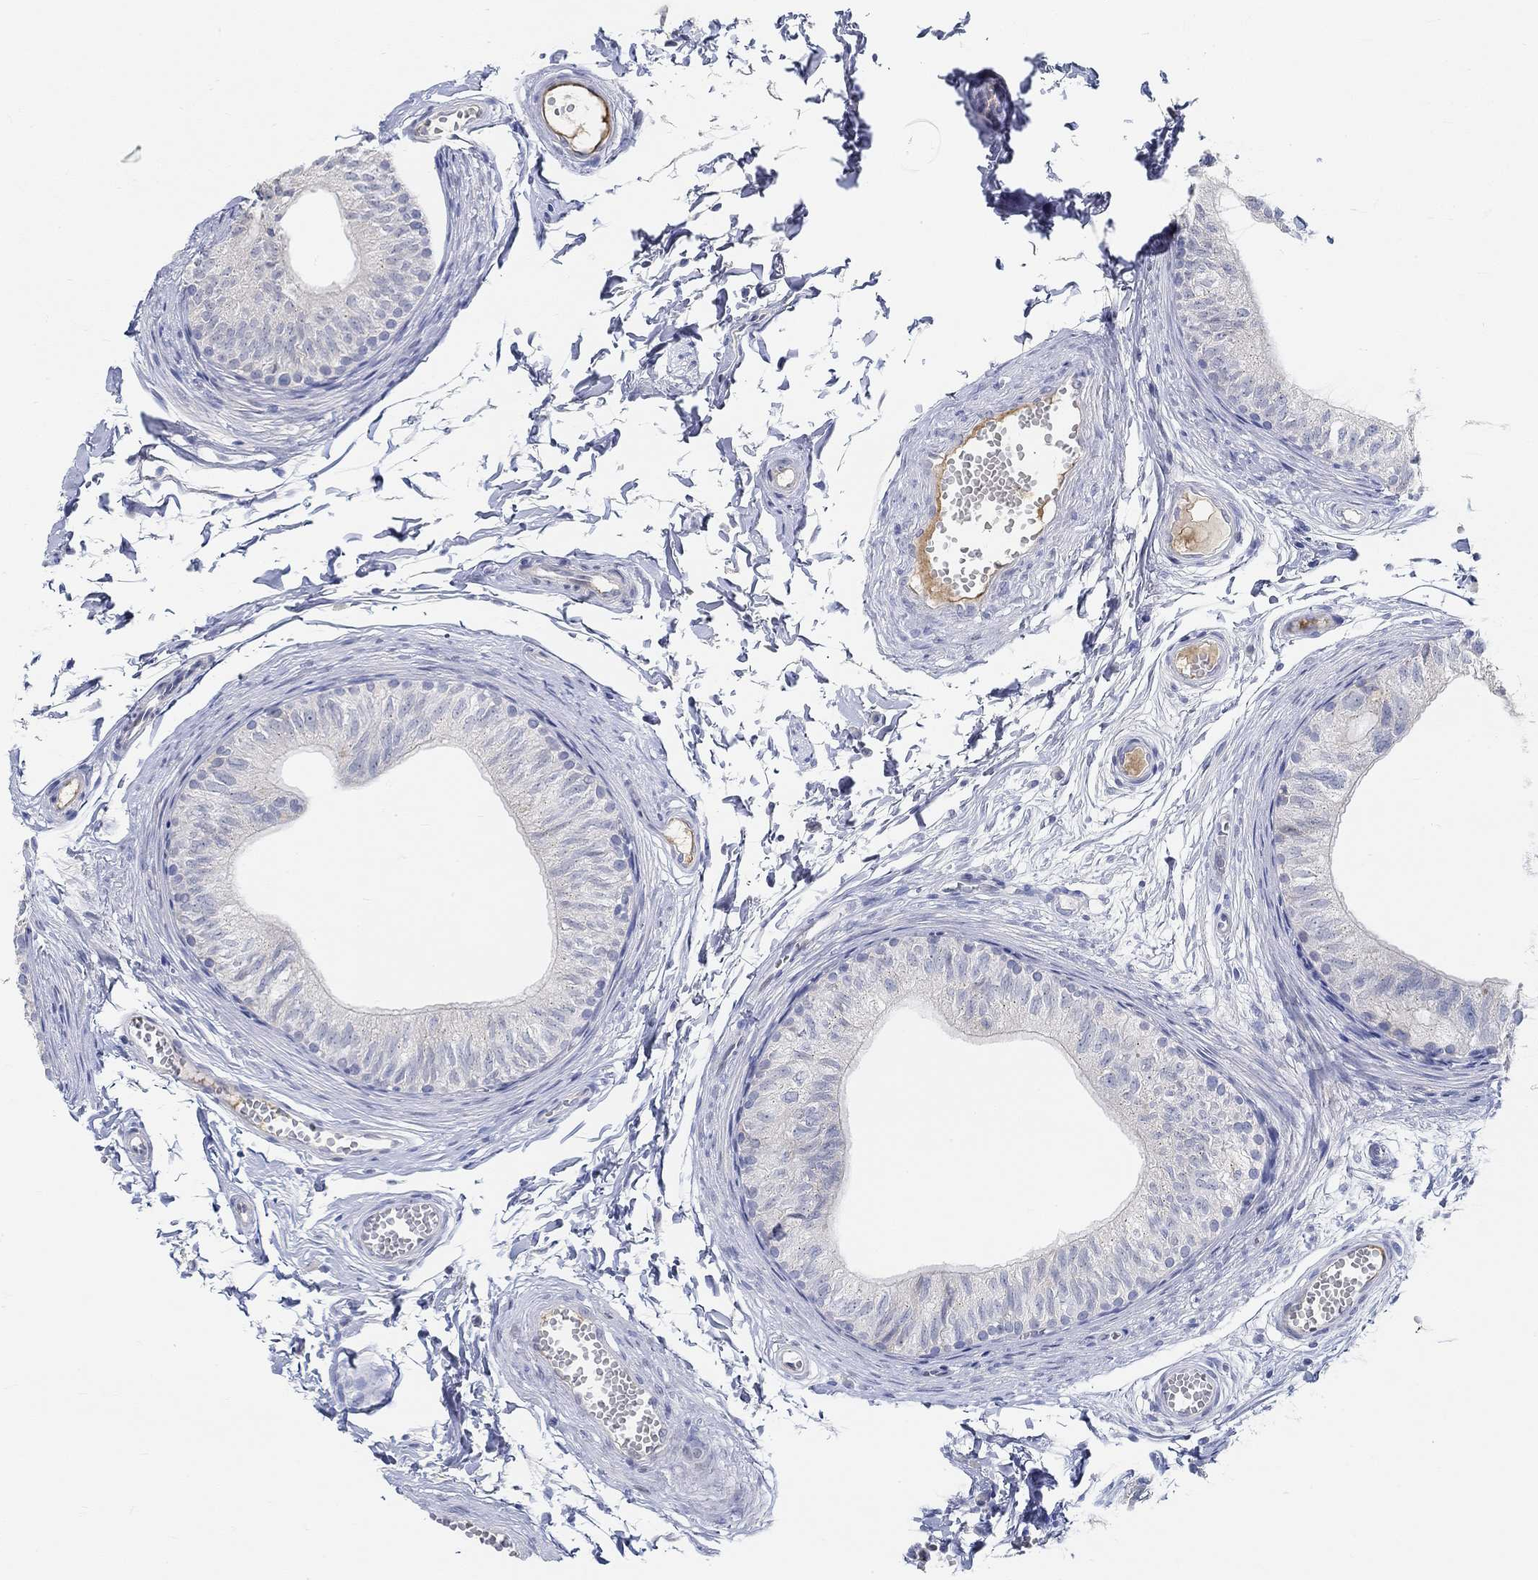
{"staining": {"intensity": "weak", "quantity": "<25%", "location": "nuclear"}, "tissue": "epididymis", "cell_type": "Glandular cells", "image_type": "normal", "snomed": [{"axis": "morphology", "description": "Normal tissue, NOS"}, {"axis": "topography", "description": "Epididymis"}], "caption": "Glandular cells show no significant staining in benign epididymis. Nuclei are stained in blue.", "gene": "SNTG2", "patient": {"sex": "male", "age": 22}}